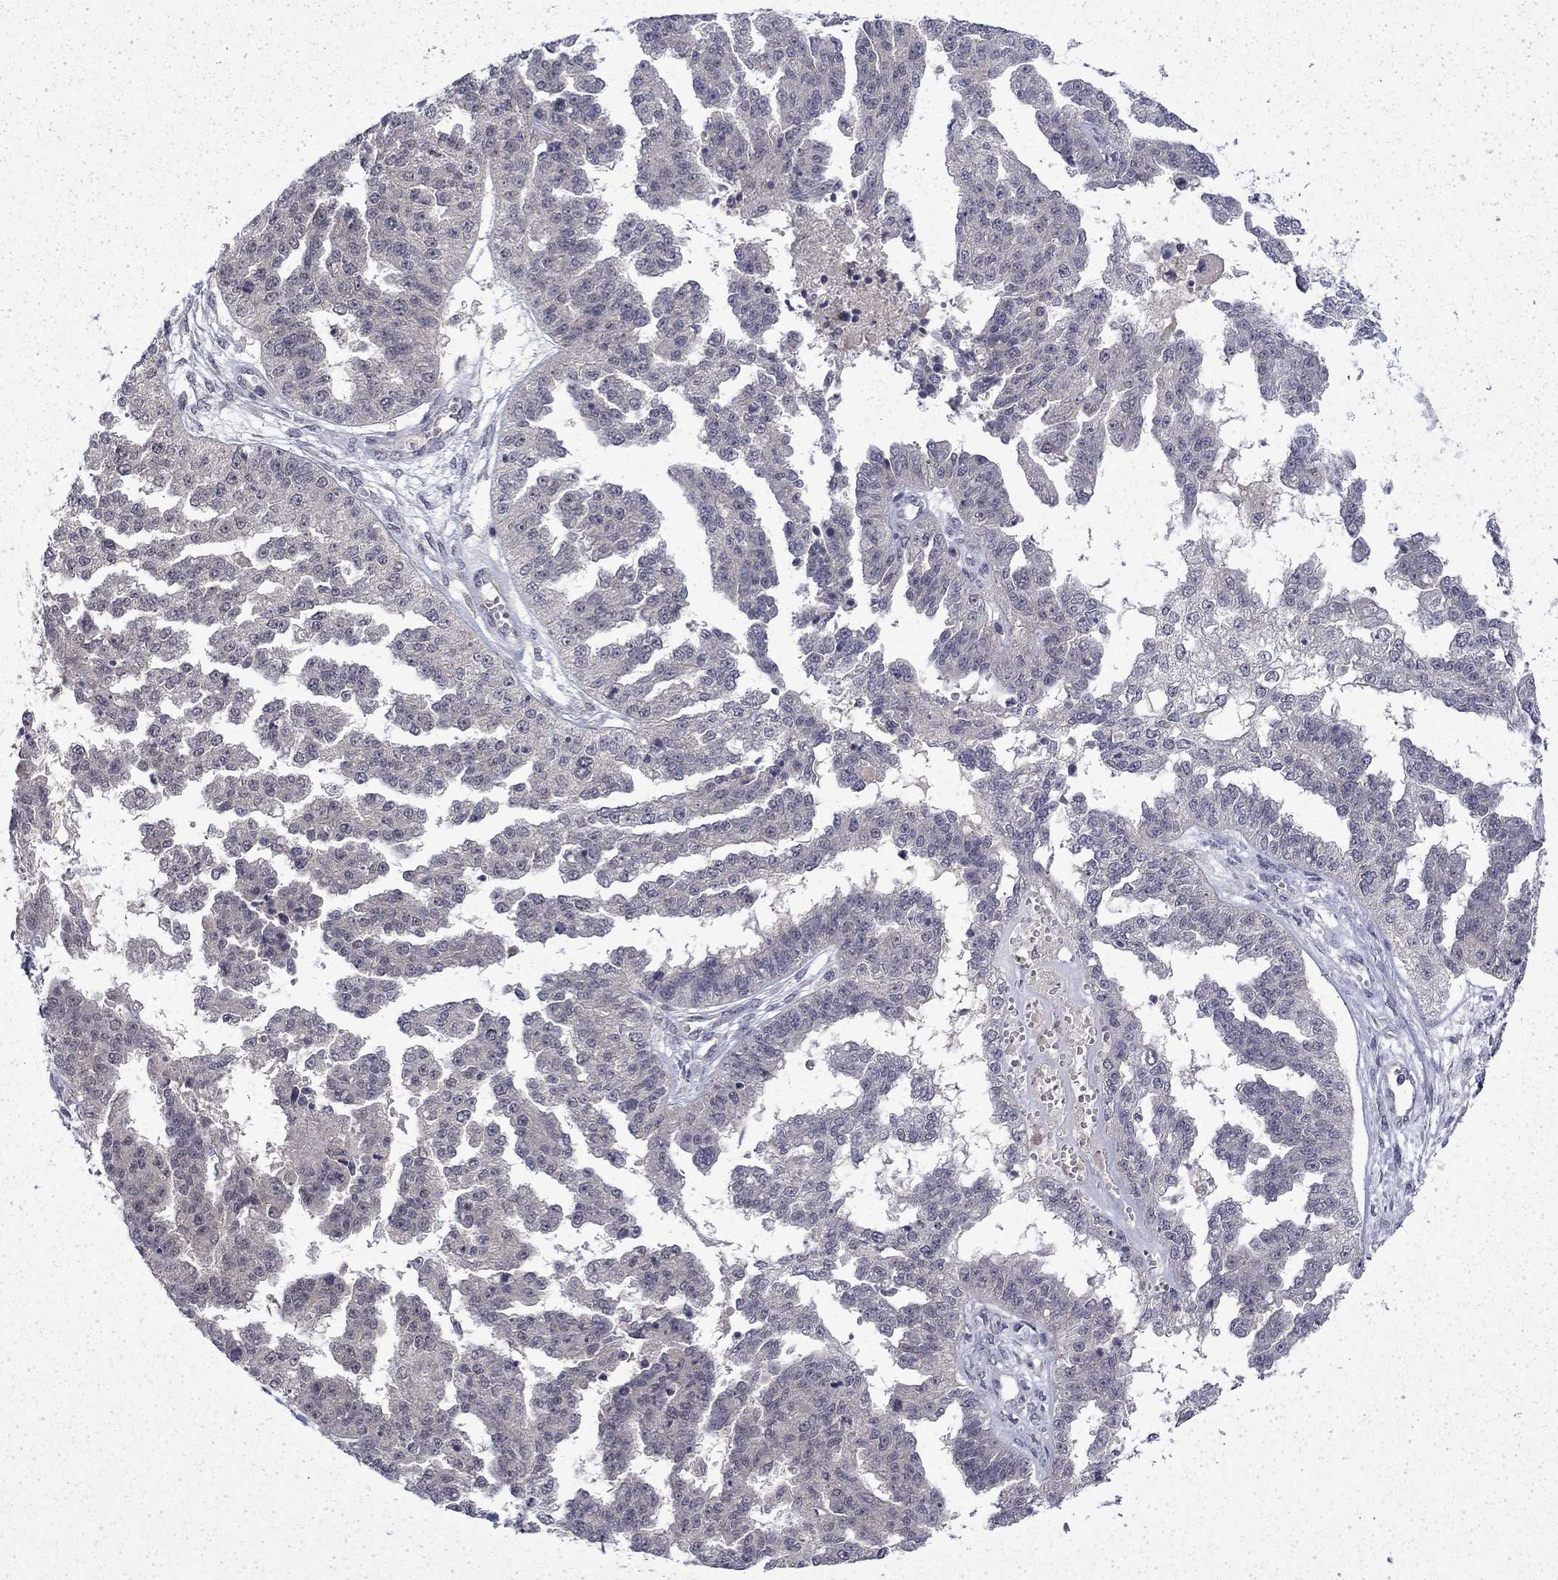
{"staining": {"intensity": "negative", "quantity": "none", "location": "none"}, "tissue": "ovarian cancer", "cell_type": "Tumor cells", "image_type": "cancer", "snomed": [{"axis": "morphology", "description": "Cystadenocarcinoma, serous, NOS"}, {"axis": "topography", "description": "Ovary"}], "caption": "Tumor cells are negative for protein expression in human ovarian cancer (serous cystadenocarcinoma).", "gene": "CHAT", "patient": {"sex": "female", "age": 58}}